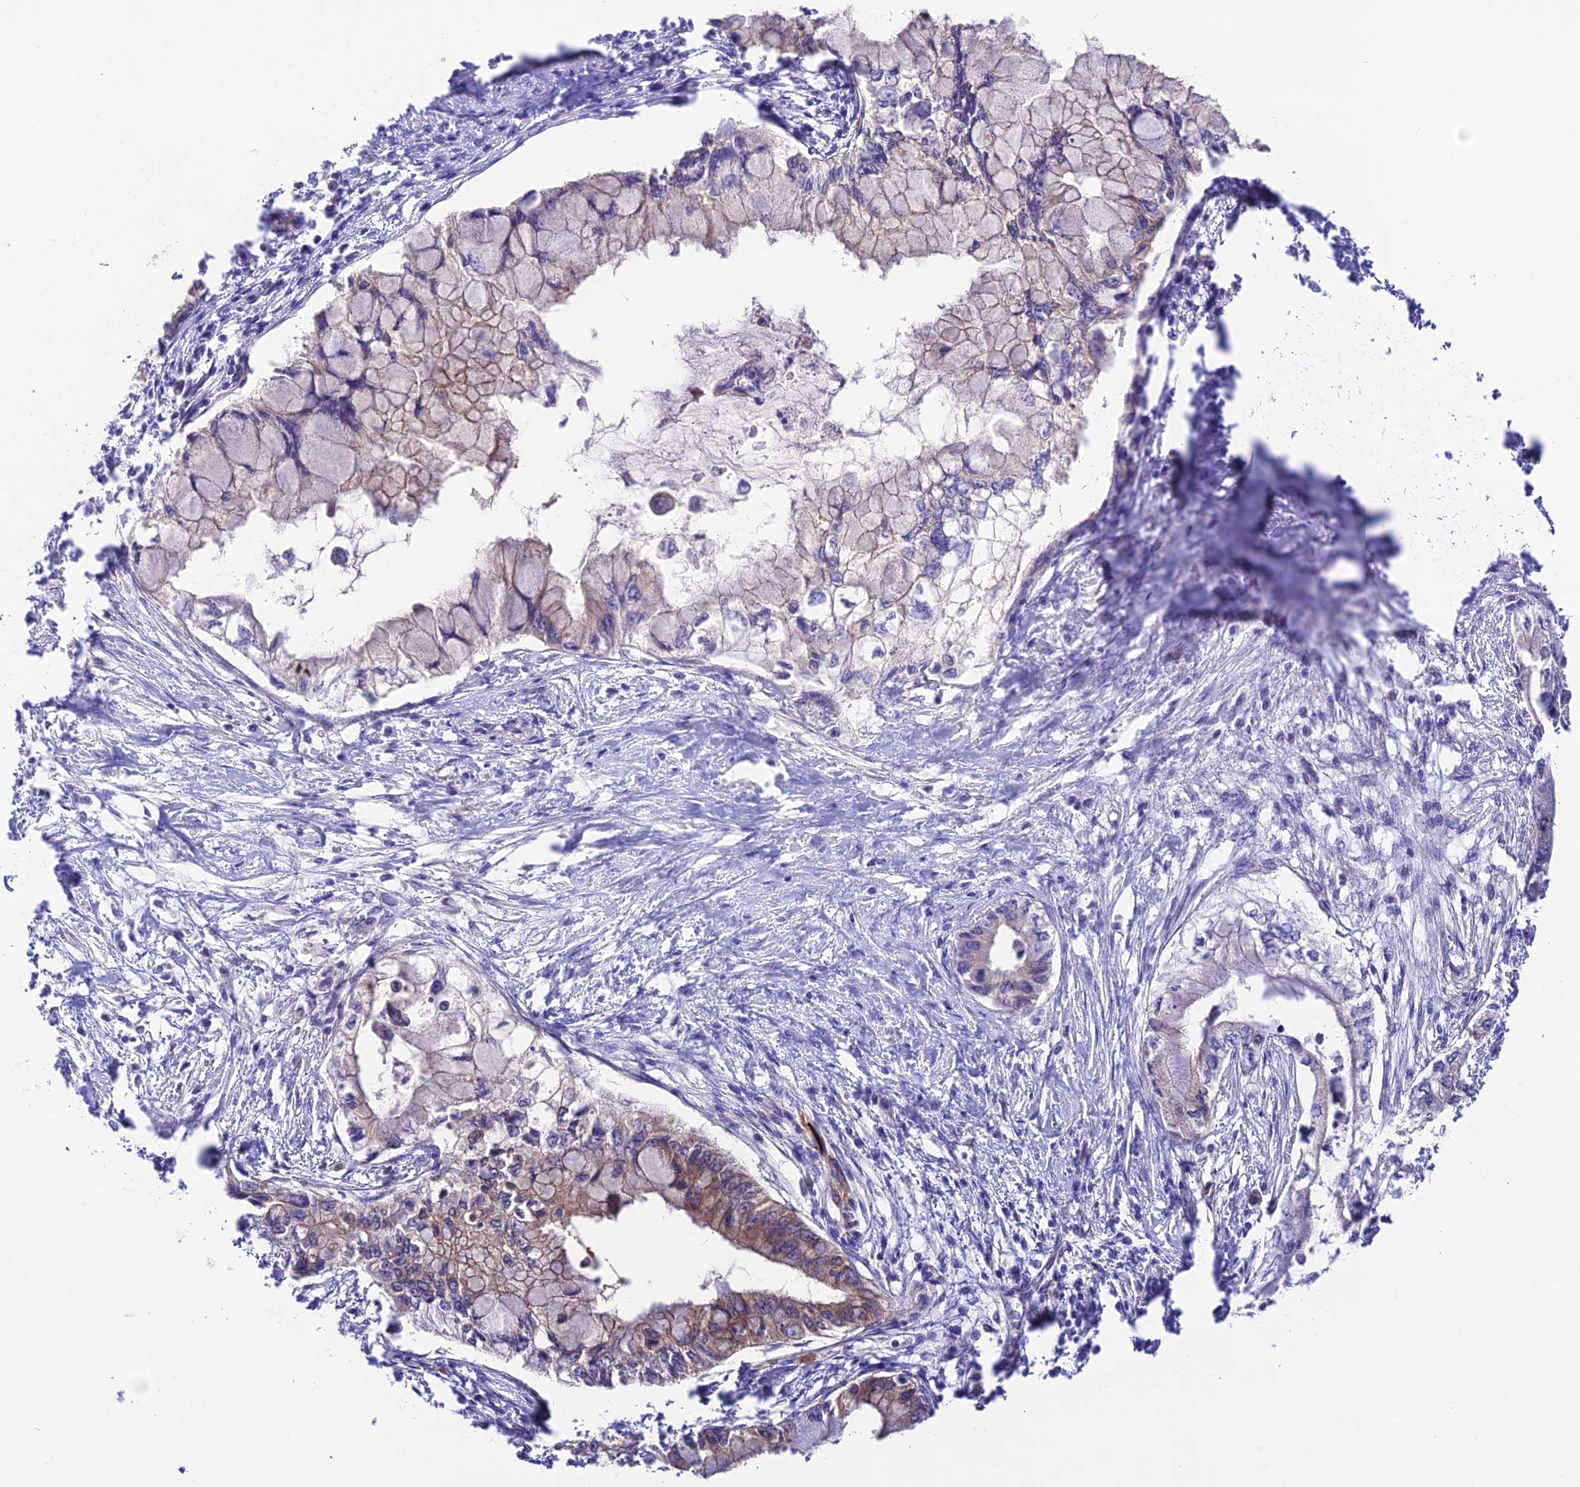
{"staining": {"intensity": "weak", "quantity": "<25%", "location": "cytoplasmic/membranous"}, "tissue": "pancreatic cancer", "cell_type": "Tumor cells", "image_type": "cancer", "snomed": [{"axis": "morphology", "description": "Adenocarcinoma, NOS"}, {"axis": "topography", "description": "Pancreas"}], "caption": "Pancreatic adenocarcinoma was stained to show a protein in brown. There is no significant staining in tumor cells.", "gene": "LACTB2", "patient": {"sex": "male", "age": 48}}